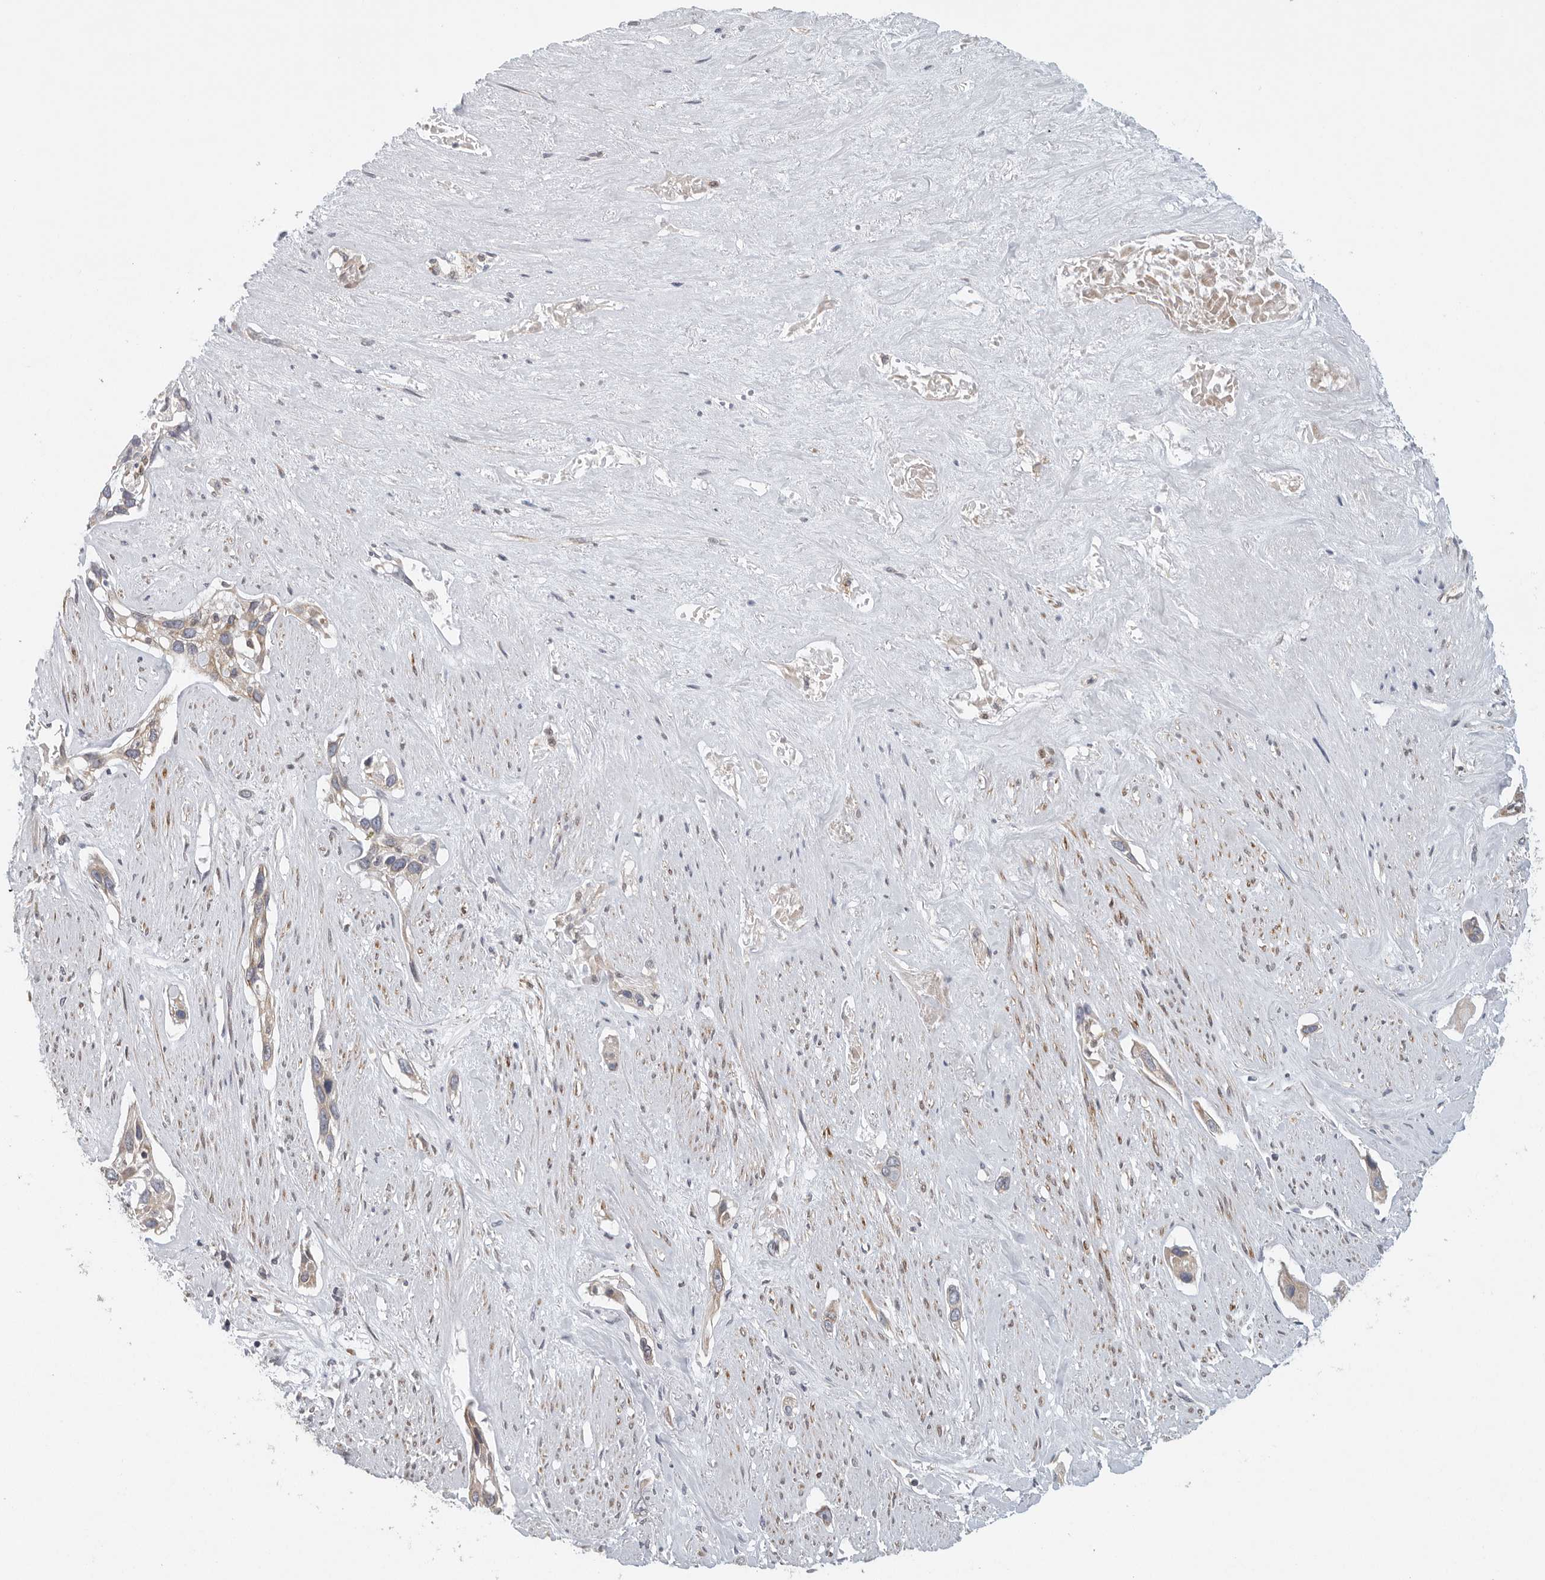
{"staining": {"intensity": "weak", "quantity": ">75%", "location": "cytoplasmic/membranous"}, "tissue": "pancreatic cancer", "cell_type": "Tumor cells", "image_type": "cancer", "snomed": [{"axis": "morphology", "description": "Adenocarcinoma, NOS"}, {"axis": "topography", "description": "Pancreas"}], "caption": "Pancreatic cancer (adenocarcinoma) stained with a protein marker displays weak staining in tumor cells.", "gene": "FKBP8", "patient": {"sex": "female", "age": 60}}